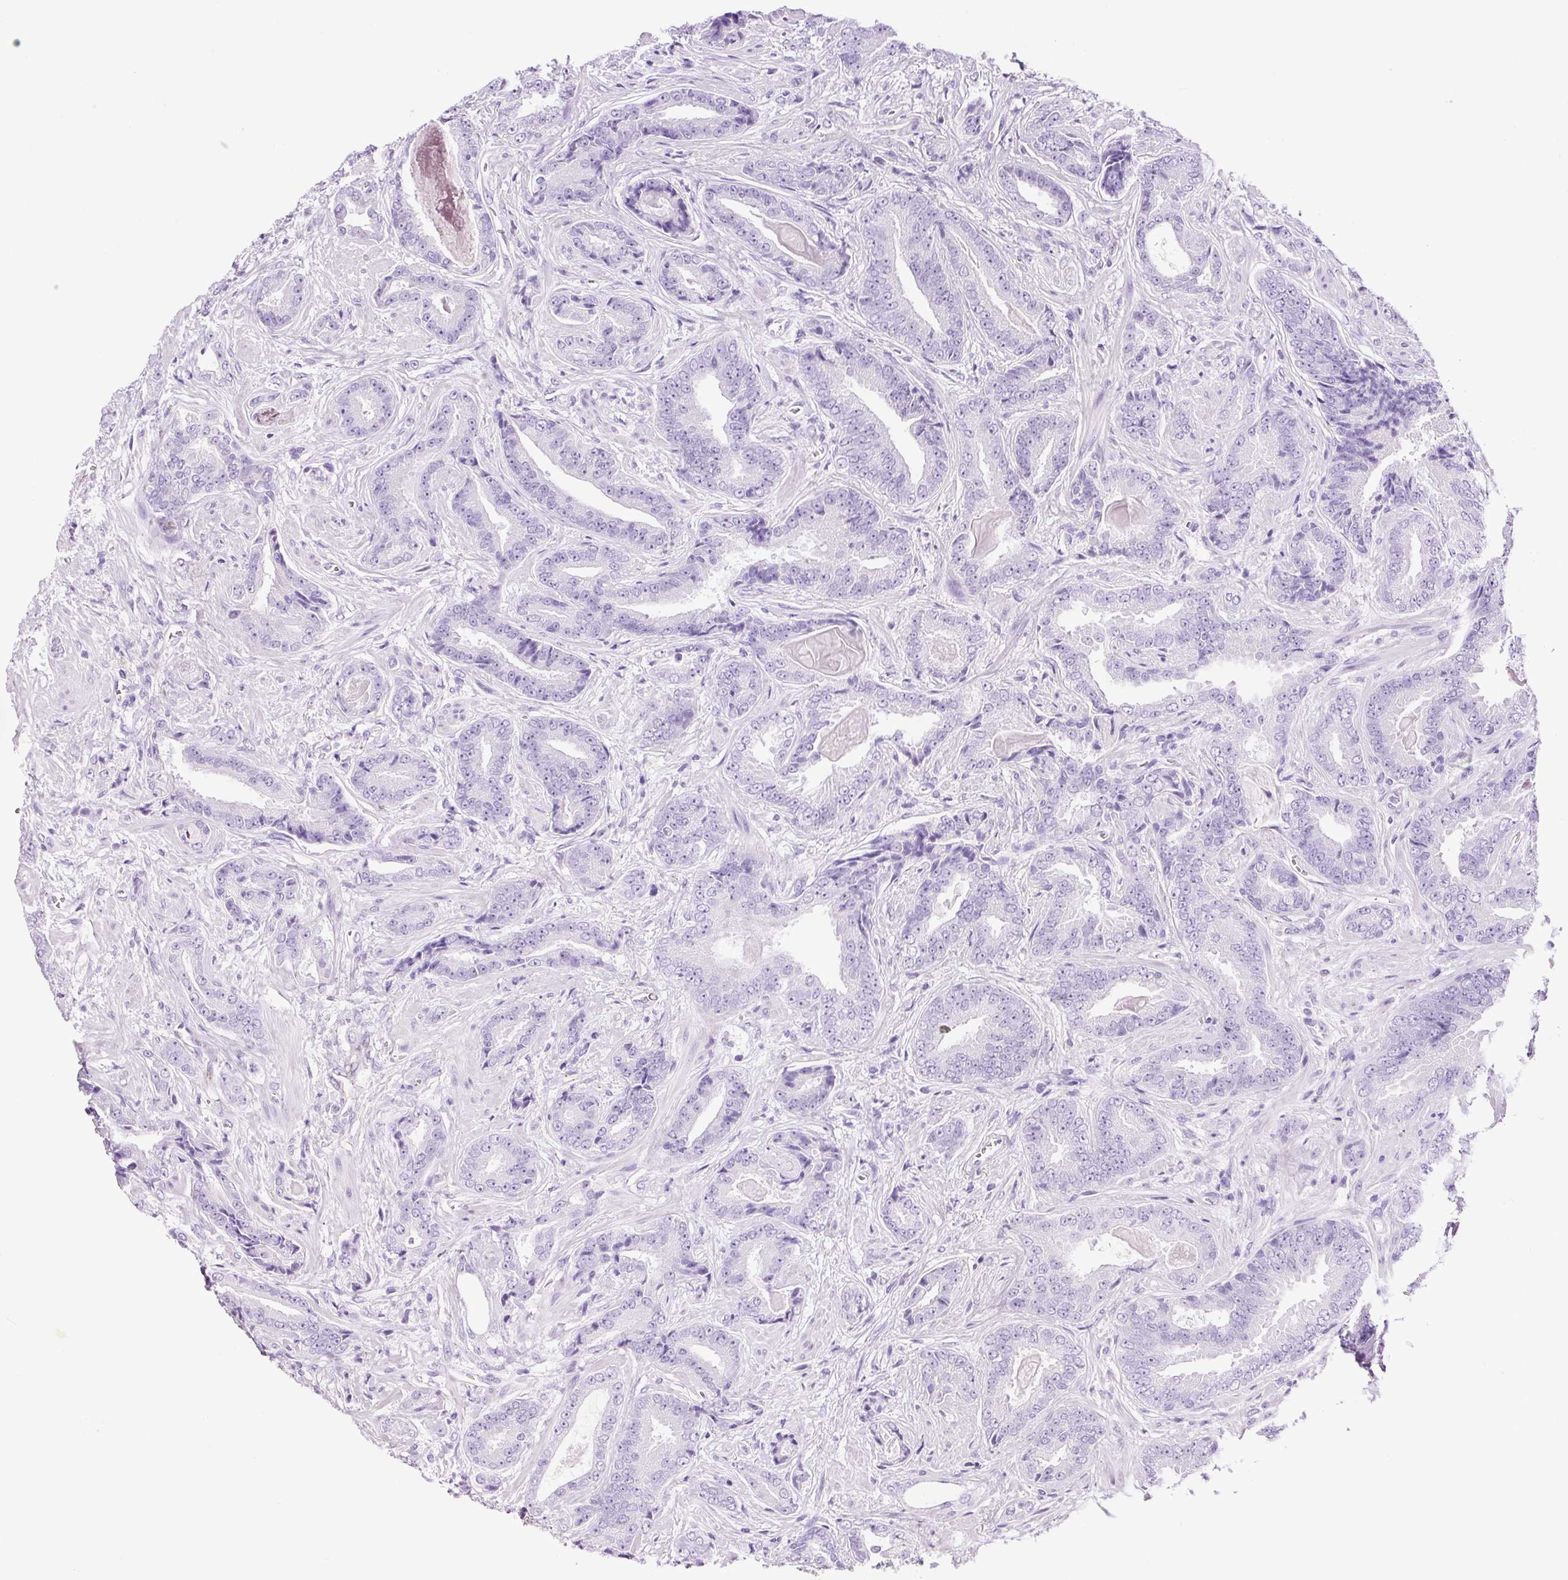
{"staining": {"intensity": "negative", "quantity": "none", "location": "none"}, "tissue": "prostate cancer", "cell_type": "Tumor cells", "image_type": "cancer", "snomed": [{"axis": "morphology", "description": "Adenocarcinoma, Low grade"}, {"axis": "topography", "description": "Prostate"}], "caption": "The photomicrograph exhibits no significant staining in tumor cells of prostate adenocarcinoma (low-grade). Brightfield microscopy of immunohistochemistry (IHC) stained with DAB (brown) and hematoxylin (blue), captured at high magnification.", "gene": "ADSS1", "patient": {"sex": "male", "age": 62}}